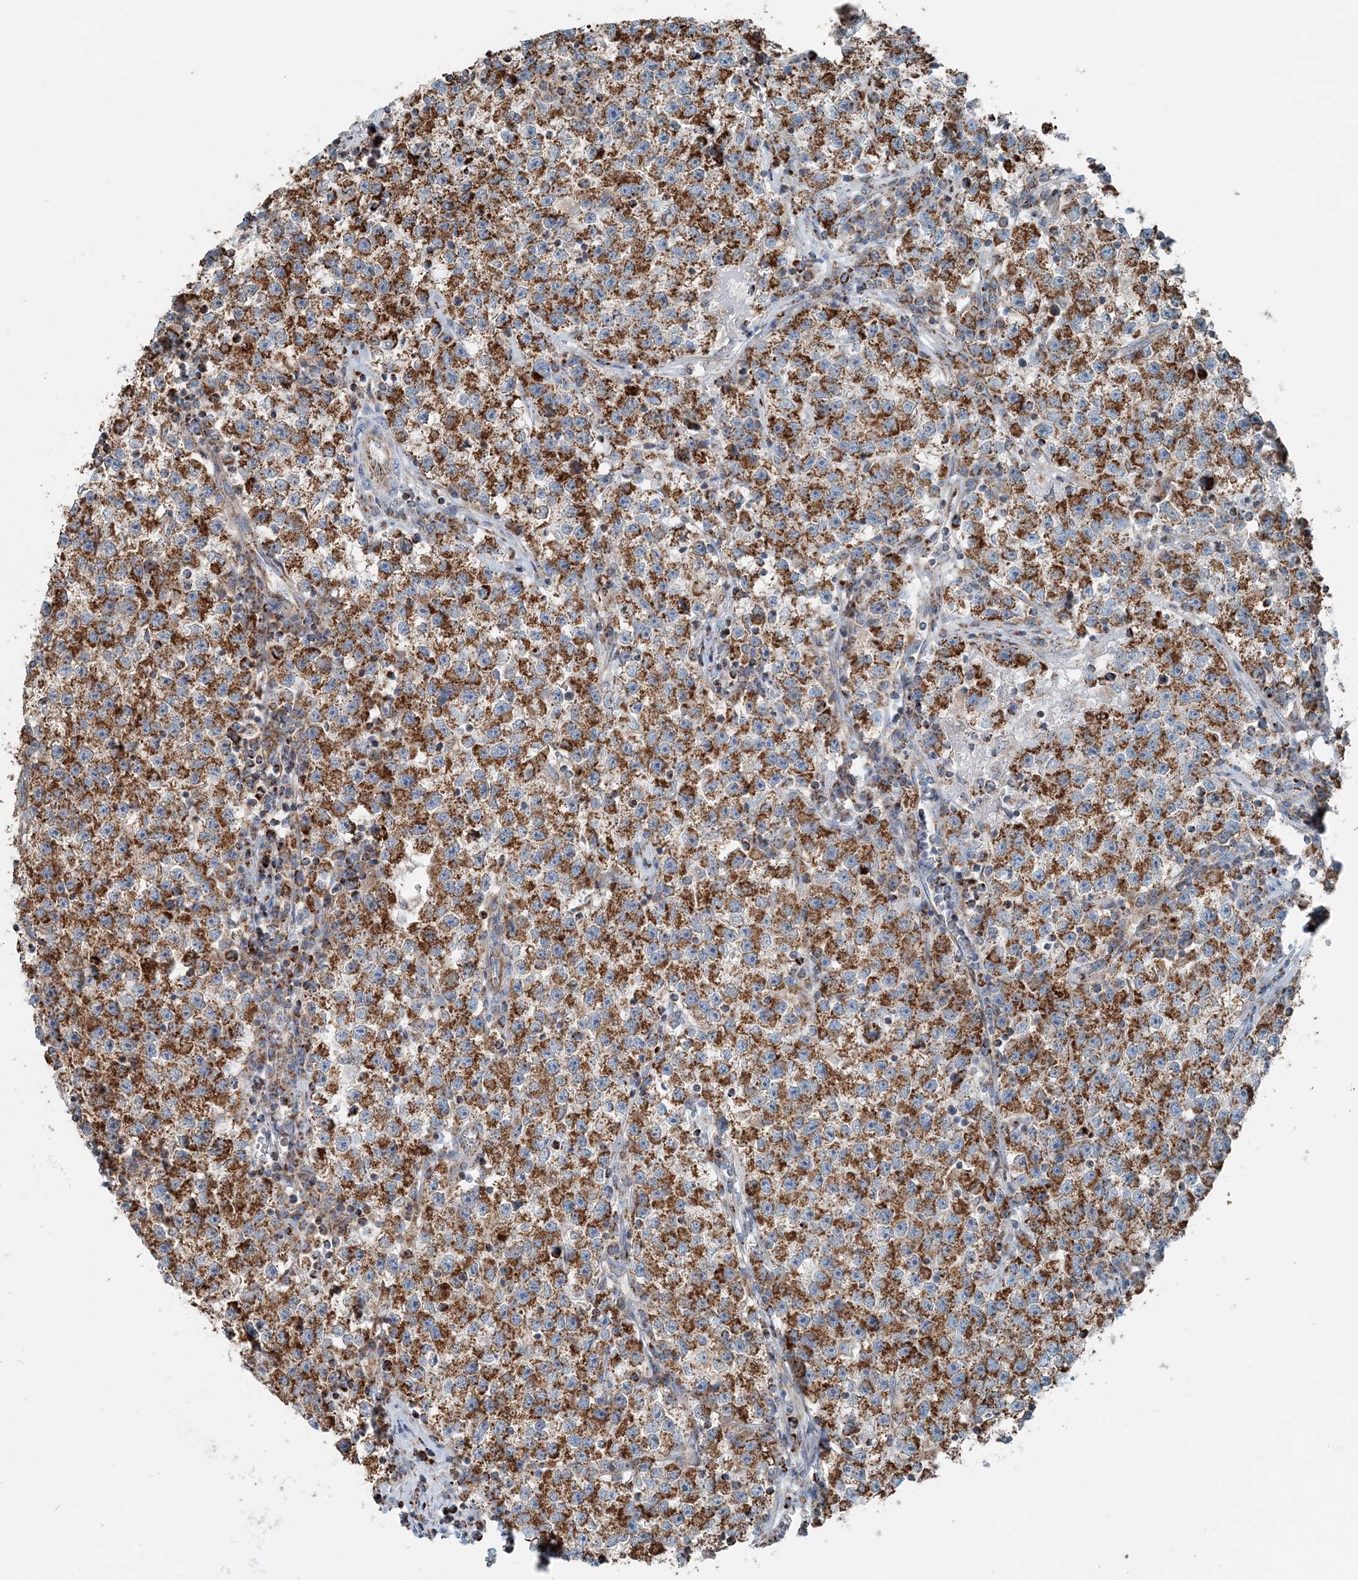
{"staining": {"intensity": "strong", "quantity": ">75%", "location": "cytoplasmic/membranous"}, "tissue": "testis cancer", "cell_type": "Tumor cells", "image_type": "cancer", "snomed": [{"axis": "morphology", "description": "Seminoma, NOS"}, {"axis": "topography", "description": "Testis"}], "caption": "Immunohistochemical staining of seminoma (testis) reveals strong cytoplasmic/membranous protein expression in approximately >75% of tumor cells.", "gene": "INTU", "patient": {"sex": "male", "age": 22}}